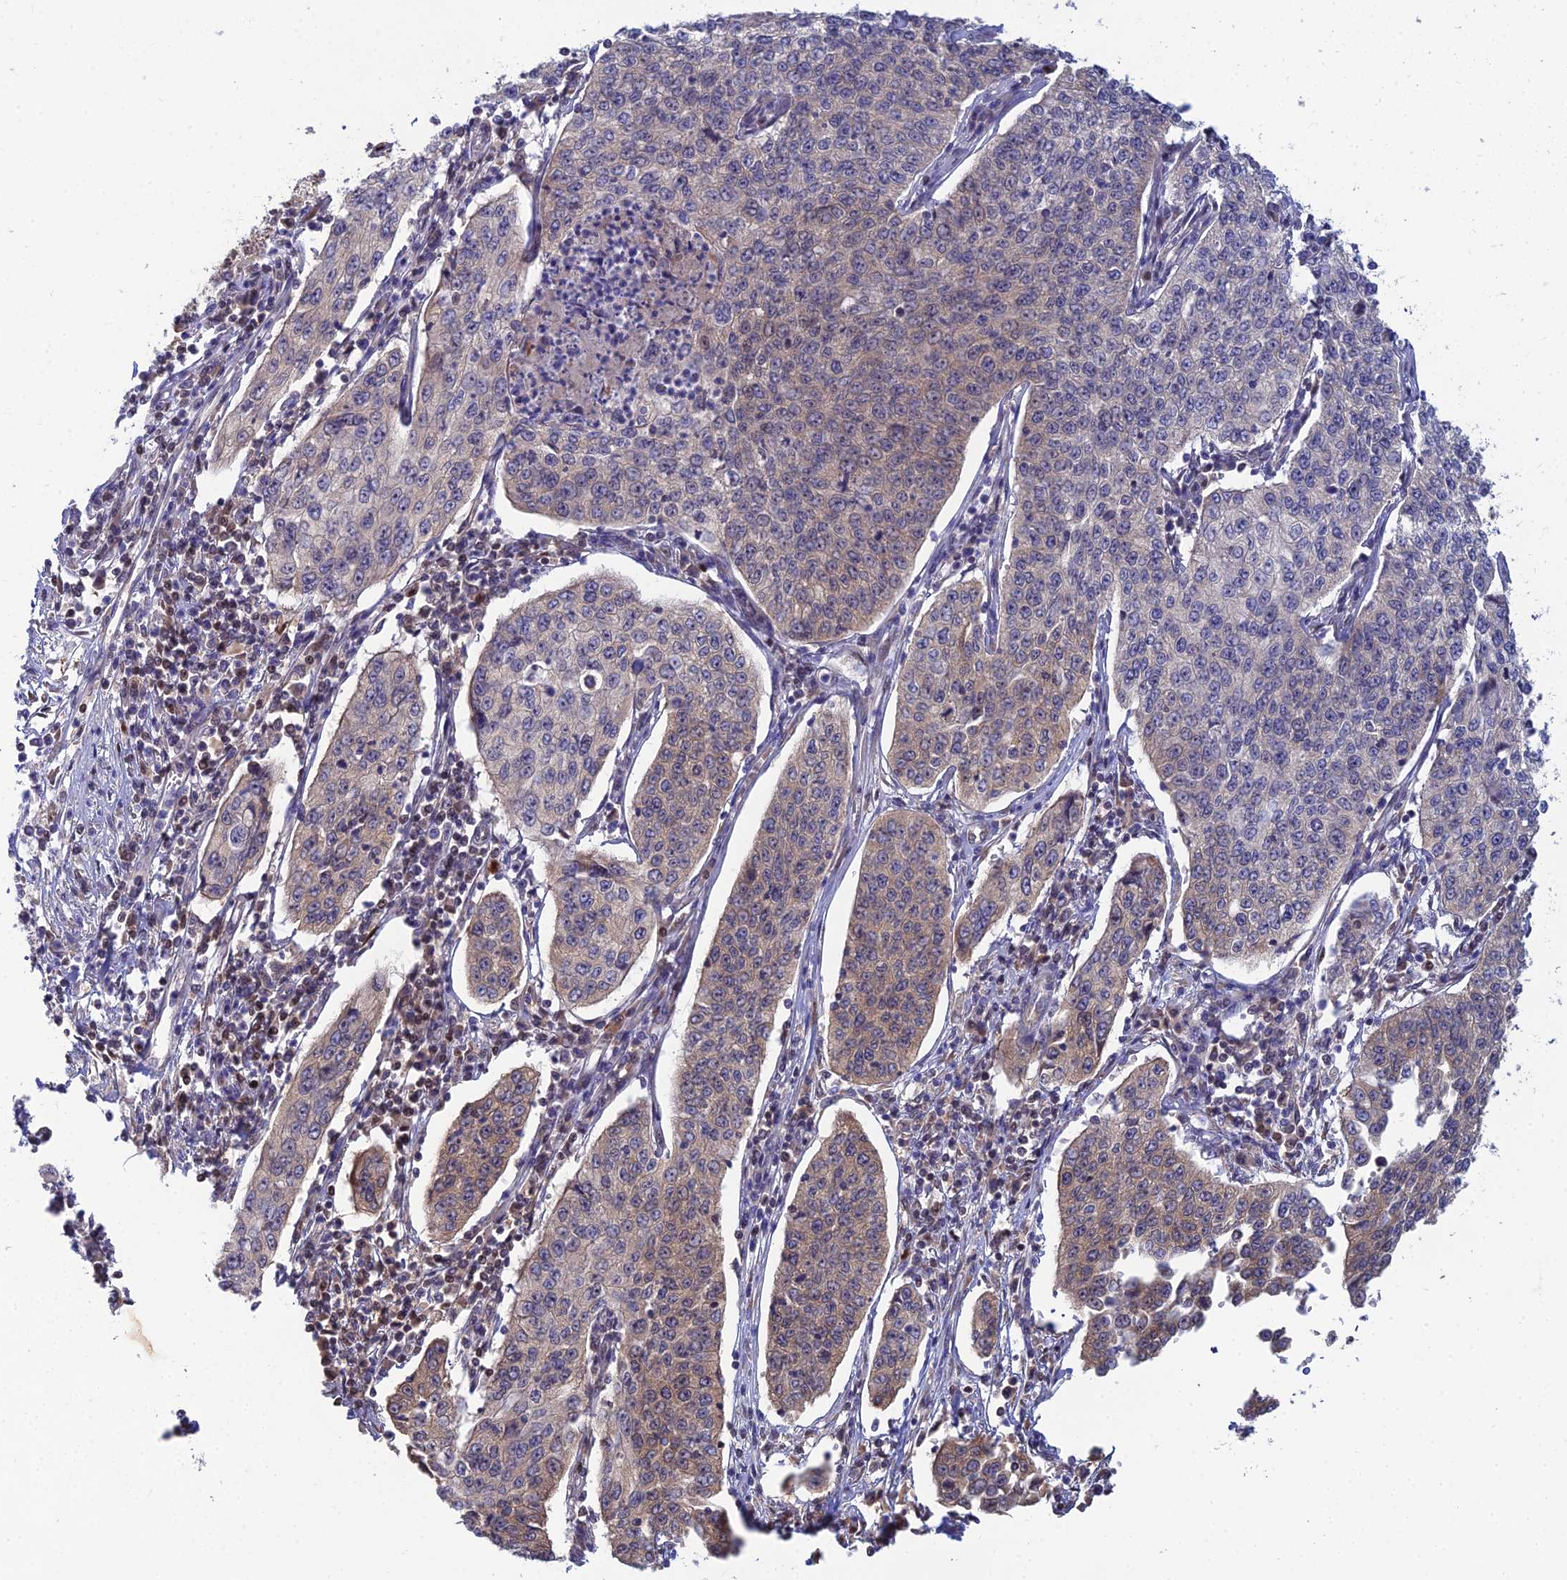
{"staining": {"intensity": "weak", "quantity": "<25%", "location": "cytoplasmic/membranous"}, "tissue": "cervical cancer", "cell_type": "Tumor cells", "image_type": "cancer", "snomed": [{"axis": "morphology", "description": "Squamous cell carcinoma, NOS"}, {"axis": "topography", "description": "Cervix"}], "caption": "The histopathology image reveals no significant staining in tumor cells of cervical cancer. (DAB (3,3'-diaminobenzidine) immunohistochemistry with hematoxylin counter stain).", "gene": "DNPEP", "patient": {"sex": "female", "age": 35}}